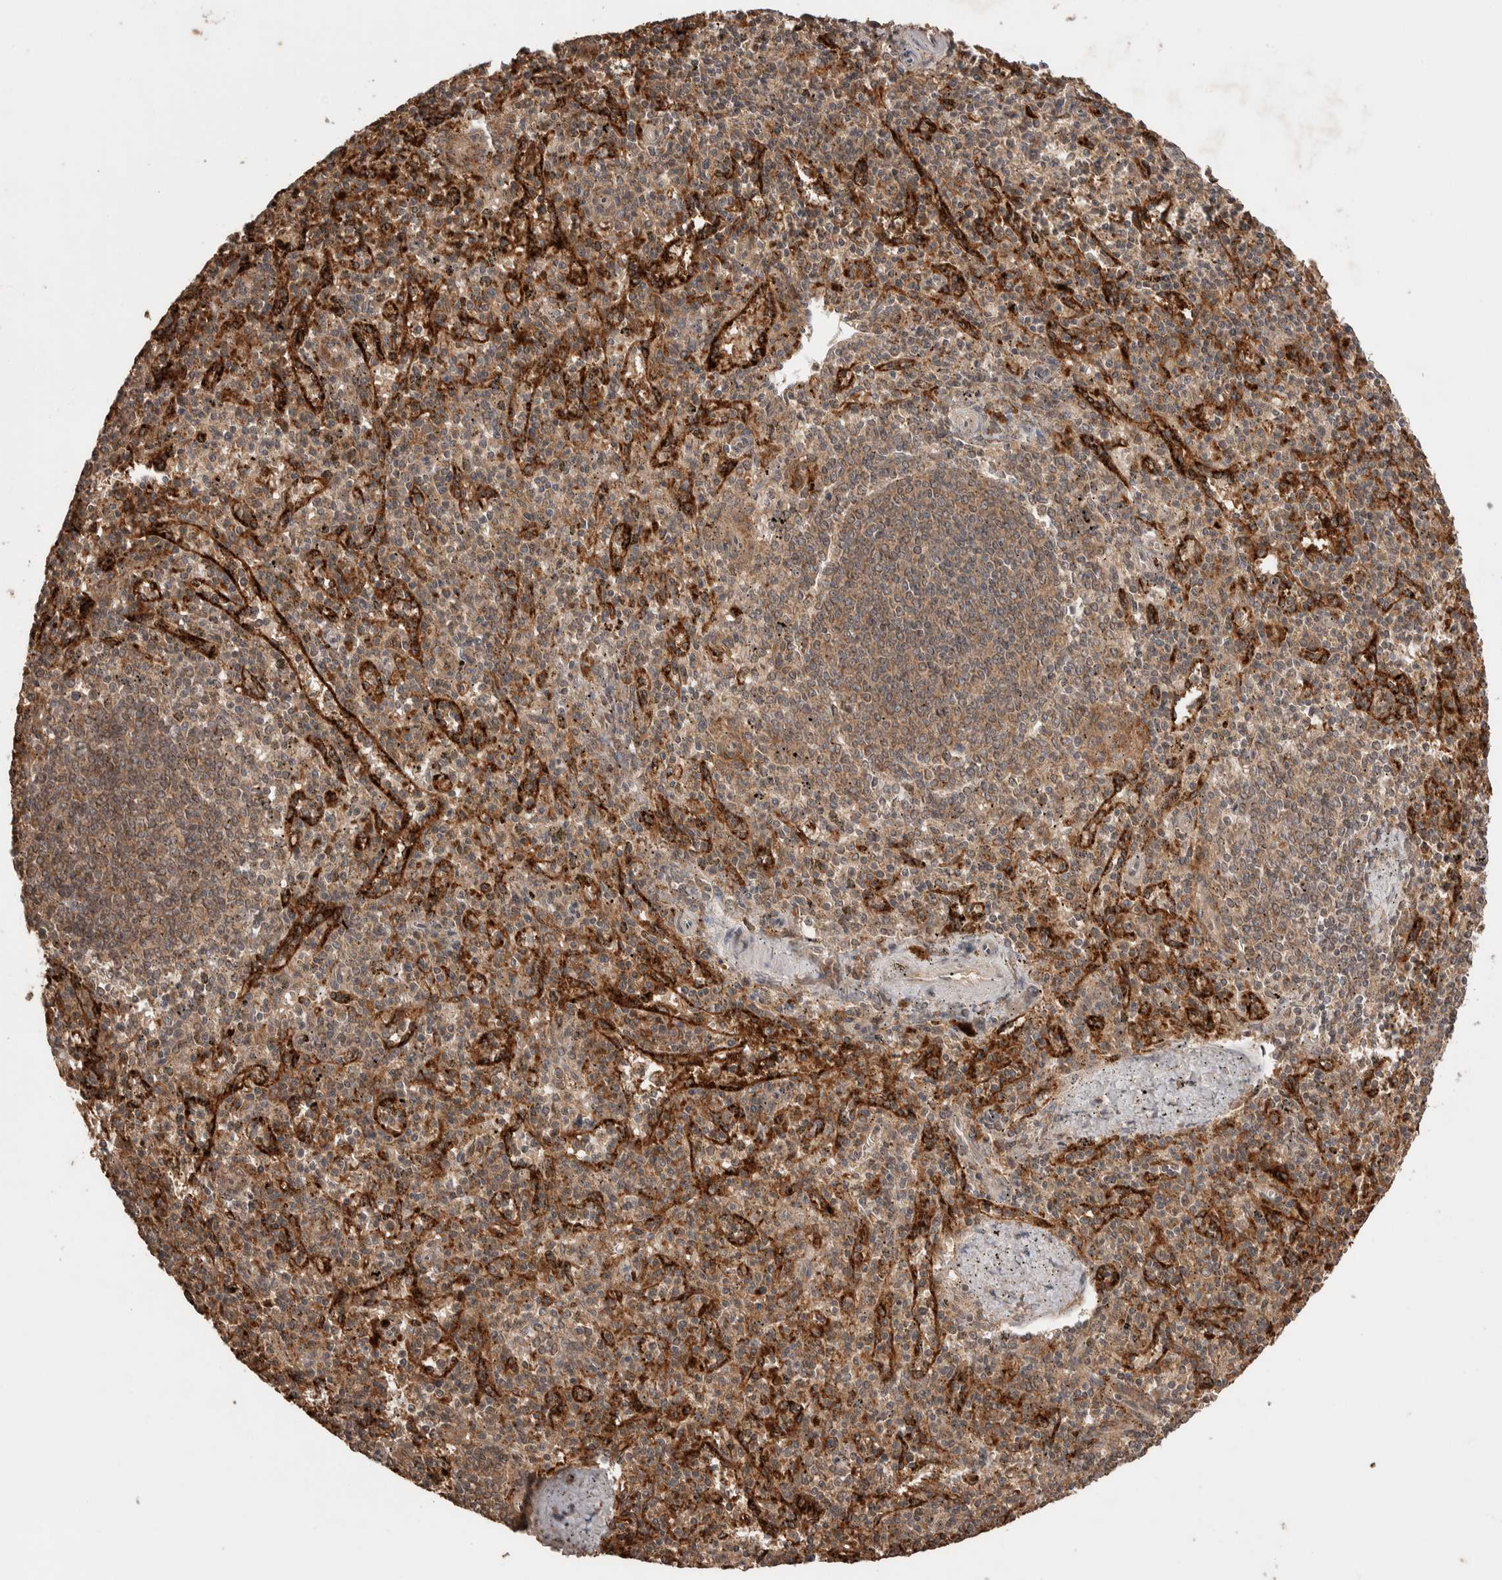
{"staining": {"intensity": "weak", "quantity": "25%-75%", "location": "cytoplasmic/membranous"}, "tissue": "spleen", "cell_type": "Cells in red pulp", "image_type": "normal", "snomed": [{"axis": "morphology", "description": "Normal tissue, NOS"}, {"axis": "topography", "description": "Spleen"}], "caption": "Immunohistochemical staining of benign human spleen displays low levels of weak cytoplasmic/membranous staining in approximately 25%-75% of cells in red pulp.", "gene": "KCNJ5", "patient": {"sex": "male", "age": 72}}